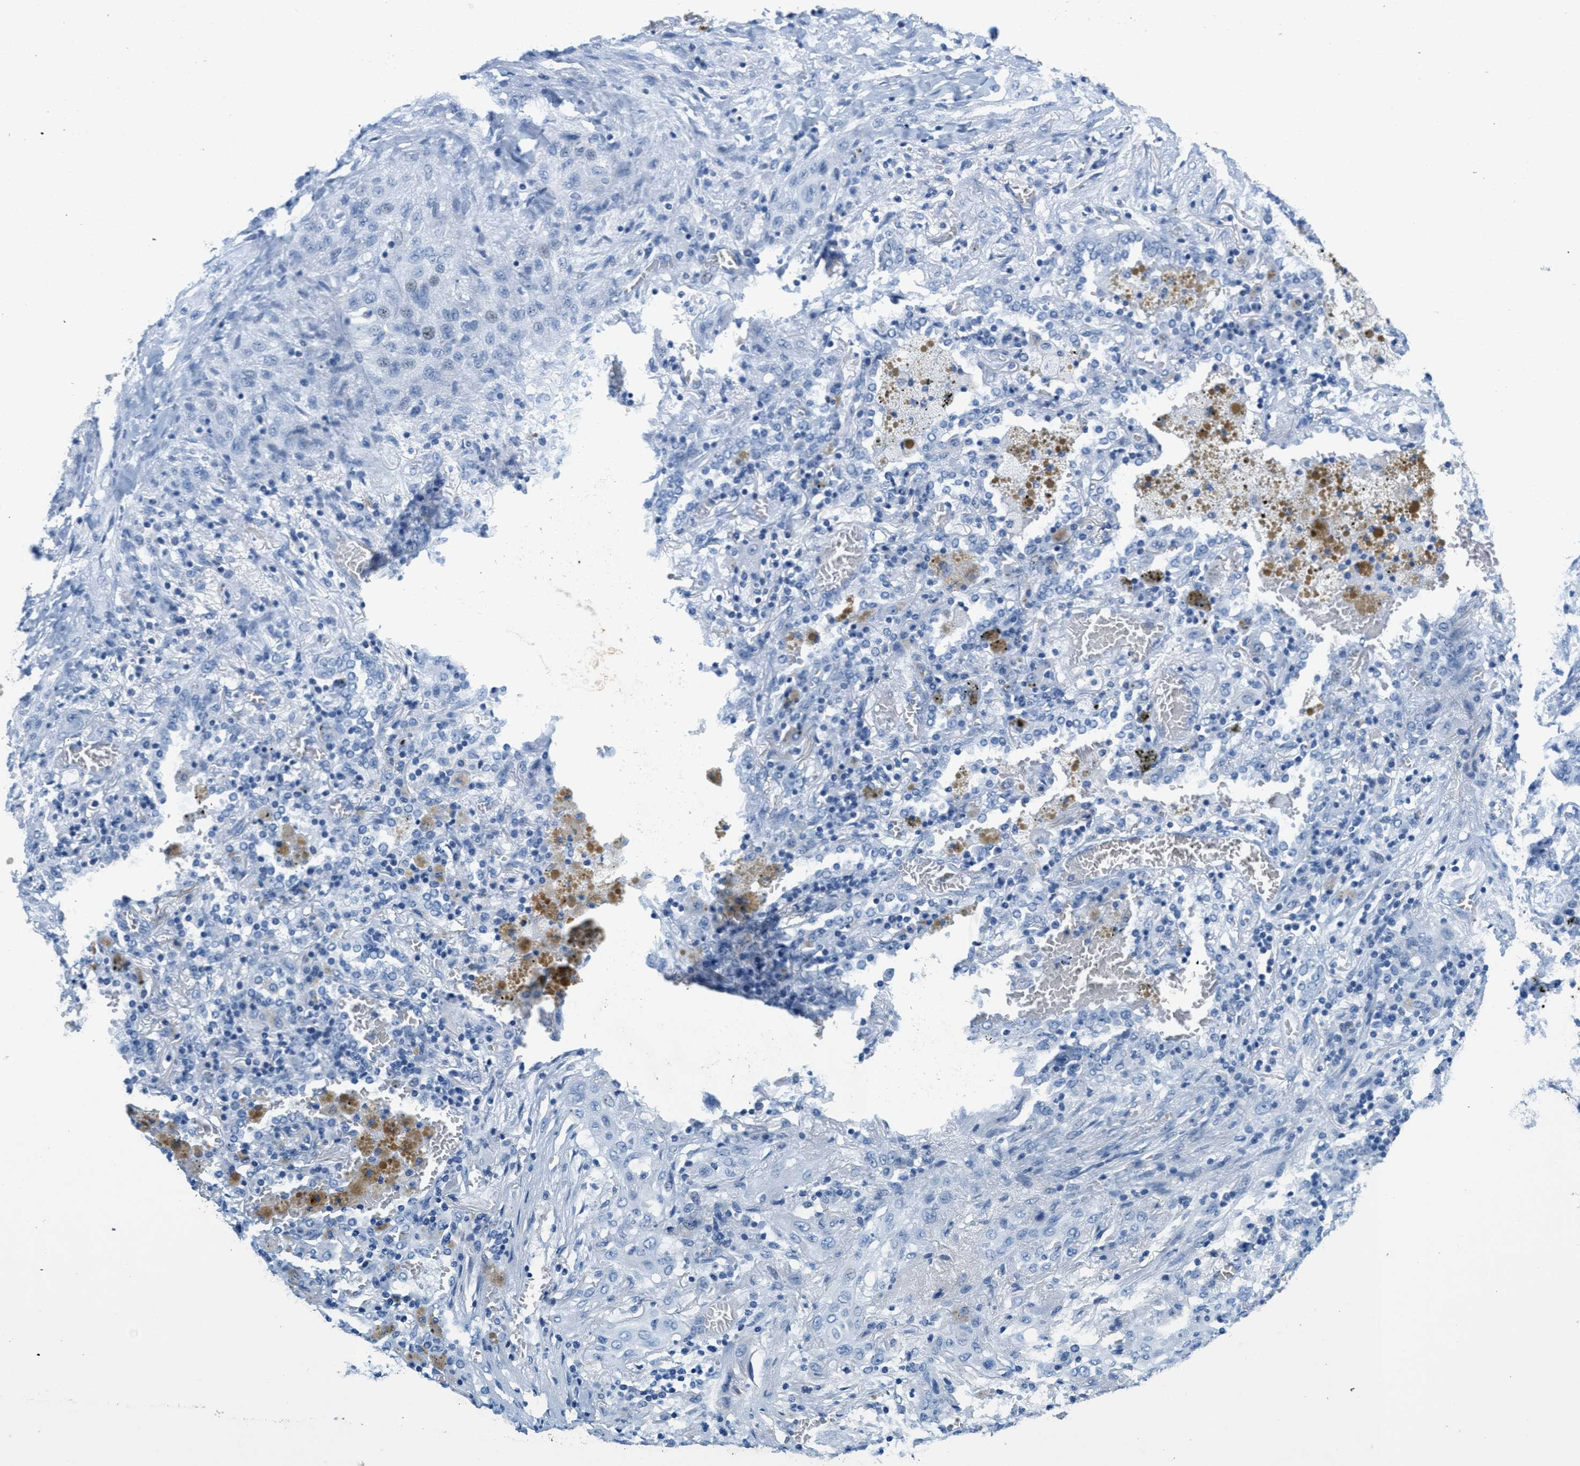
{"staining": {"intensity": "negative", "quantity": "none", "location": "none"}, "tissue": "lung cancer", "cell_type": "Tumor cells", "image_type": "cancer", "snomed": [{"axis": "morphology", "description": "Squamous cell carcinoma, NOS"}, {"axis": "topography", "description": "Lung"}], "caption": "This is an IHC histopathology image of lung cancer. There is no positivity in tumor cells.", "gene": "GPM6A", "patient": {"sex": "female", "age": 47}}